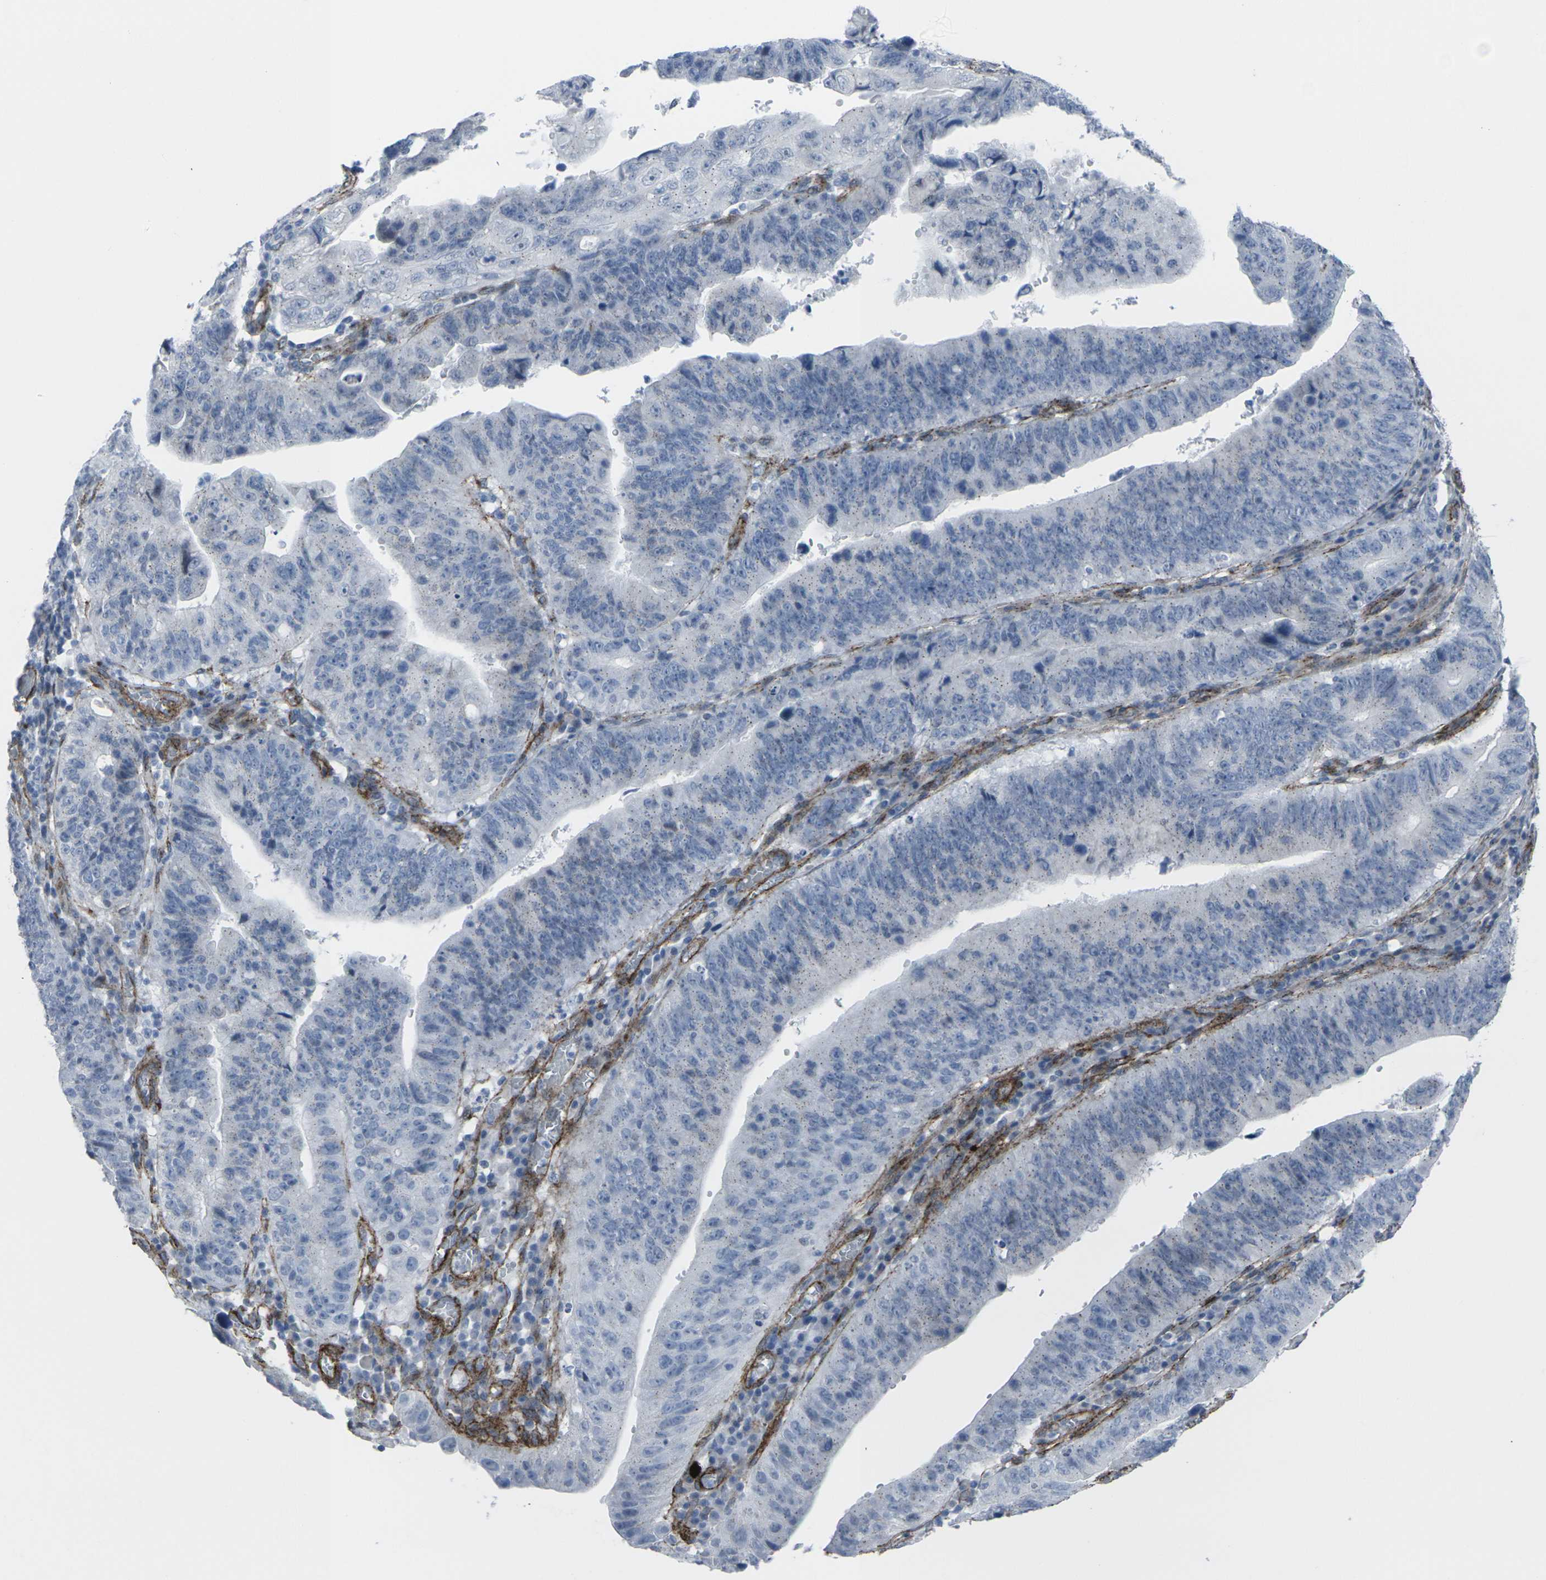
{"staining": {"intensity": "negative", "quantity": "none", "location": "none"}, "tissue": "stomach cancer", "cell_type": "Tumor cells", "image_type": "cancer", "snomed": [{"axis": "morphology", "description": "Adenocarcinoma, NOS"}, {"axis": "topography", "description": "Stomach"}], "caption": "This is a histopathology image of immunohistochemistry (IHC) staining of stomach adenocarcinoma, which shows no expression in tumor cells. Brightfield microscopy of immunohistochemistry stained with DAB (3,3'-diaminobenzidine) (brown) and hematoxylin (blue), captured at high magnification.", "gene": "CDH11", "patient": {"sex": "male", "age": 59}}